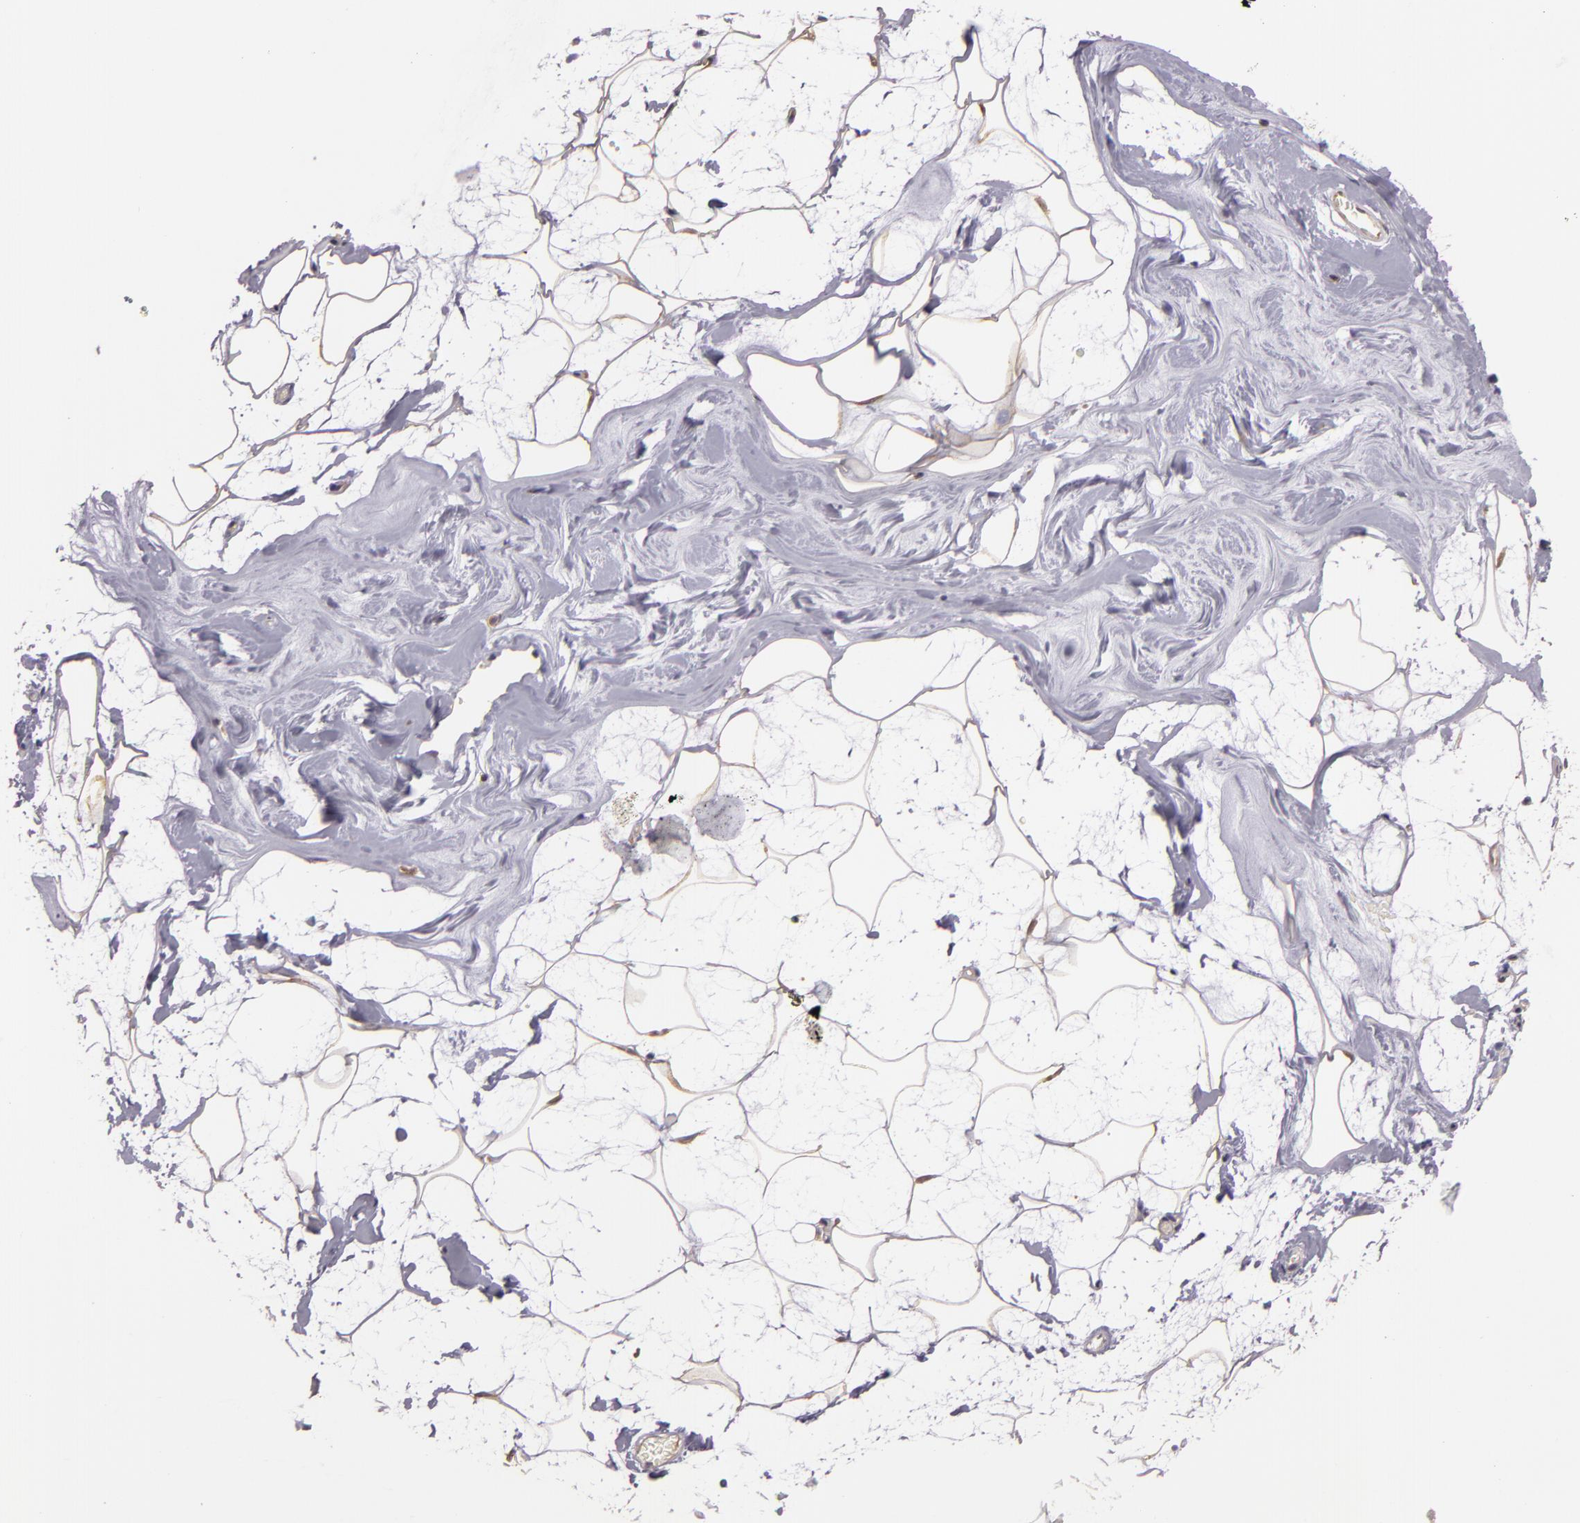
{"staining": {"intensity": "moderate", "quantity": "<25%", "location": "cytoplasmic/membranous"}, "tissue": "breast", "cell_type": "Adipocytes", "image_type": "normal", "snomed": [{"axis": "morphology", "description": "Normal tissue, NOS"}, {"axis": "morphology", "description": "Fibrosis, NOS"}, {"axis": "topography", "description": "Breast"}], "caption": "This histopathology image demonstrates immunohistochemistry (IHC) staining of unremarkable human breast, with low moderate cytoplasmic/membranous expression in approximately <25% of adipocytes.", "gene": "TOM1", "patient": {"sex": "female", "age": 39}}